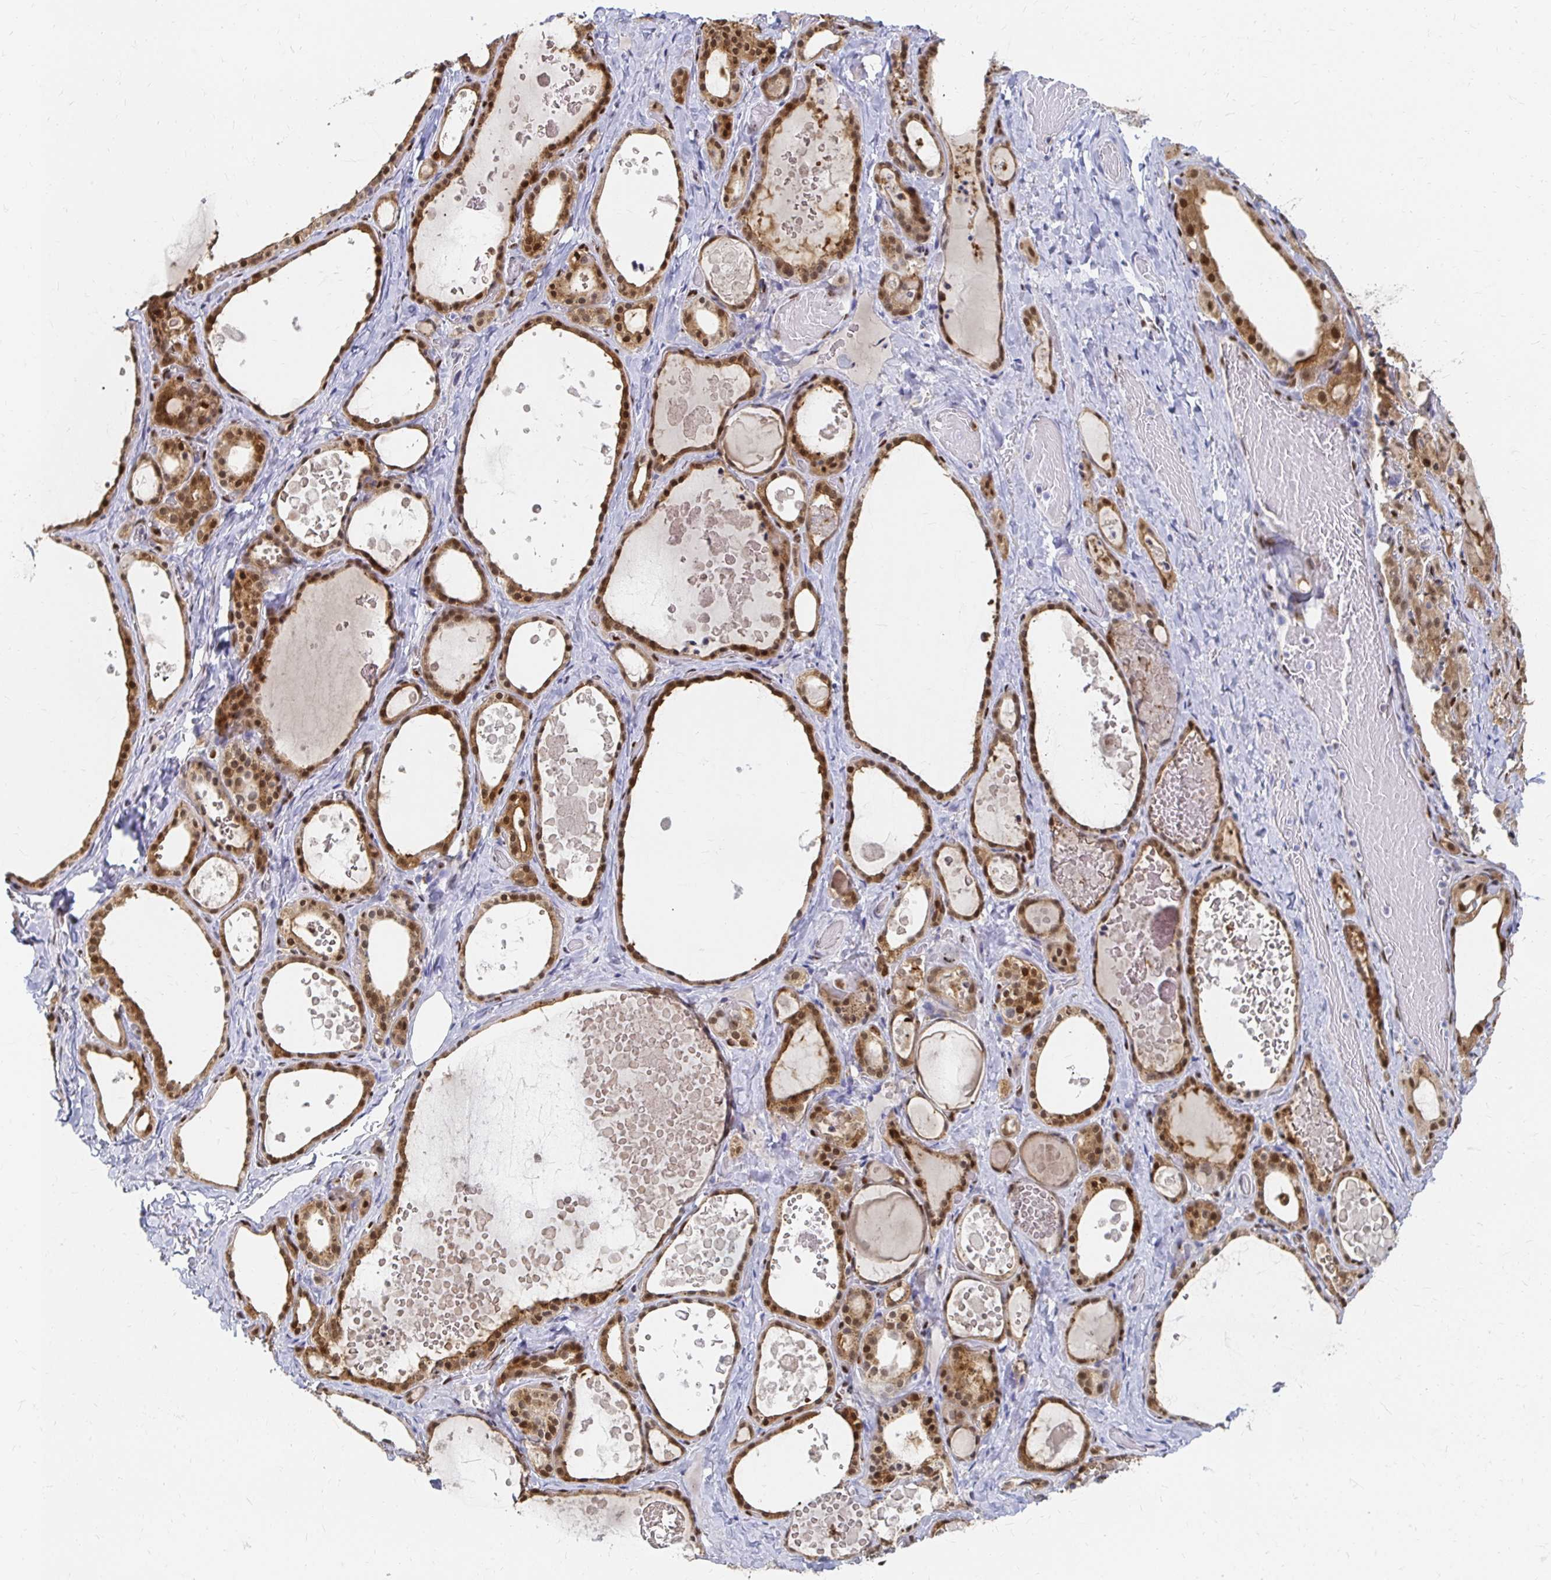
{"staining": {"intensity": "strong", "quantity": ">75%", "location": "cytoplasmic/membranous,nuclear"}, "tissue": "thyroid gland", "cell_type": "Glandular cells", "image_type": "normal", "snomed": [{"axis": "morphology", "description": "Normal tissue, NOS"}, {"axis": "topography", "description": "Thyroid gland"}], "caption": "A high amount of strong cytoplasmic/membranous,nuclear expression is identified in approximately >75% of glandular cells in benign thyroid gland. (Stains: DAB in brown, nuclei in blue, Microscopy: brightfield microscopy at high magnification).", "gene": "CLIC3", "patient": {"sex": "female", "age": 56}}